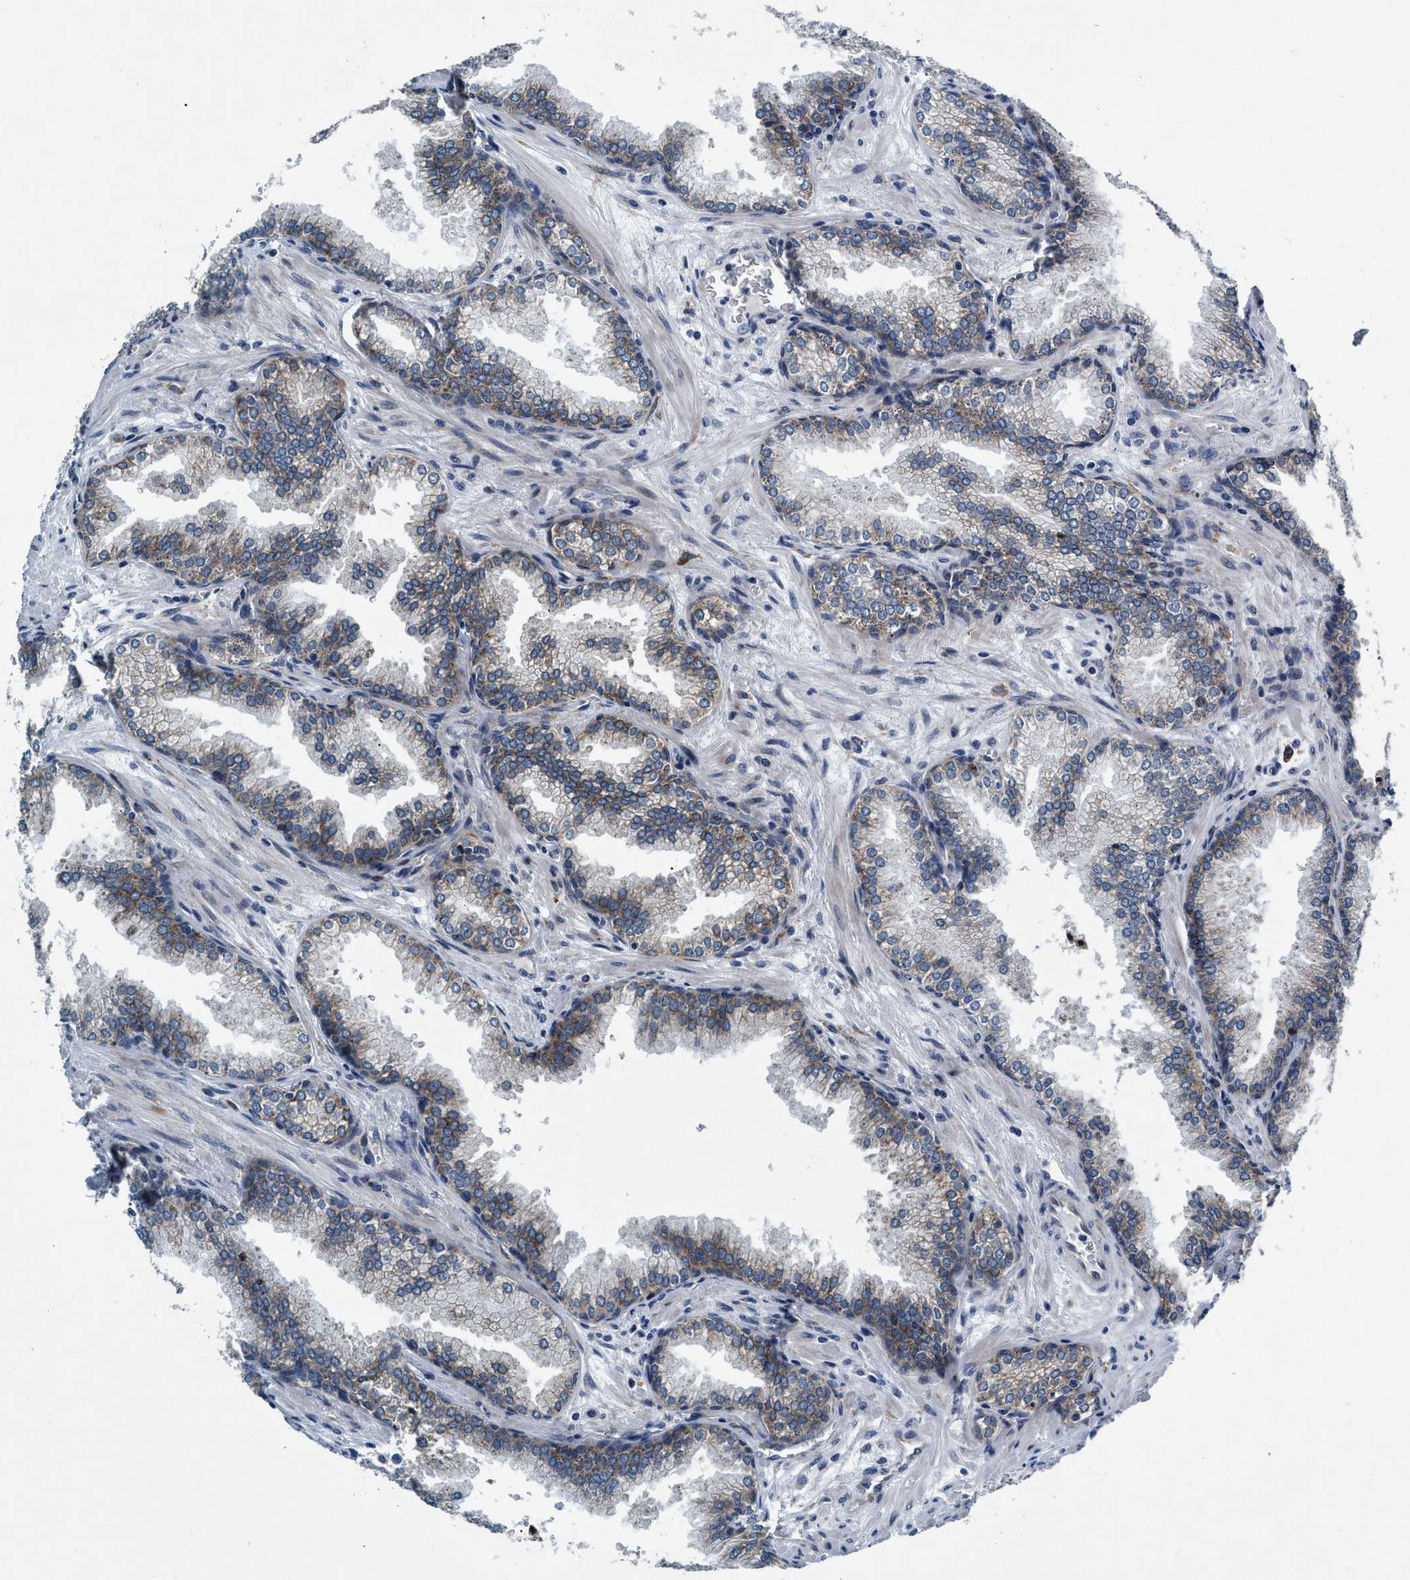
{"staining": {"intensity": "weak", "quantity": "<25%", "location": "cytoplasmic/membranous"}, "tissue": "prostate cancer", "cell_type": "Tumor cells", "image_type": "cancer", "snomed": [{"axis": "morphology", "description": "Adenocarcinoma, Low grade"}, {"axis": "topography", "description": "Prostate"}], "caption": "DAB immunohistochemical staining of human prostate adenocarcinoma (low-grade) reveals no significant staining in tumor cells.", "gene": "ARMC9", "patient": {"sex": "male", "age": 60}}